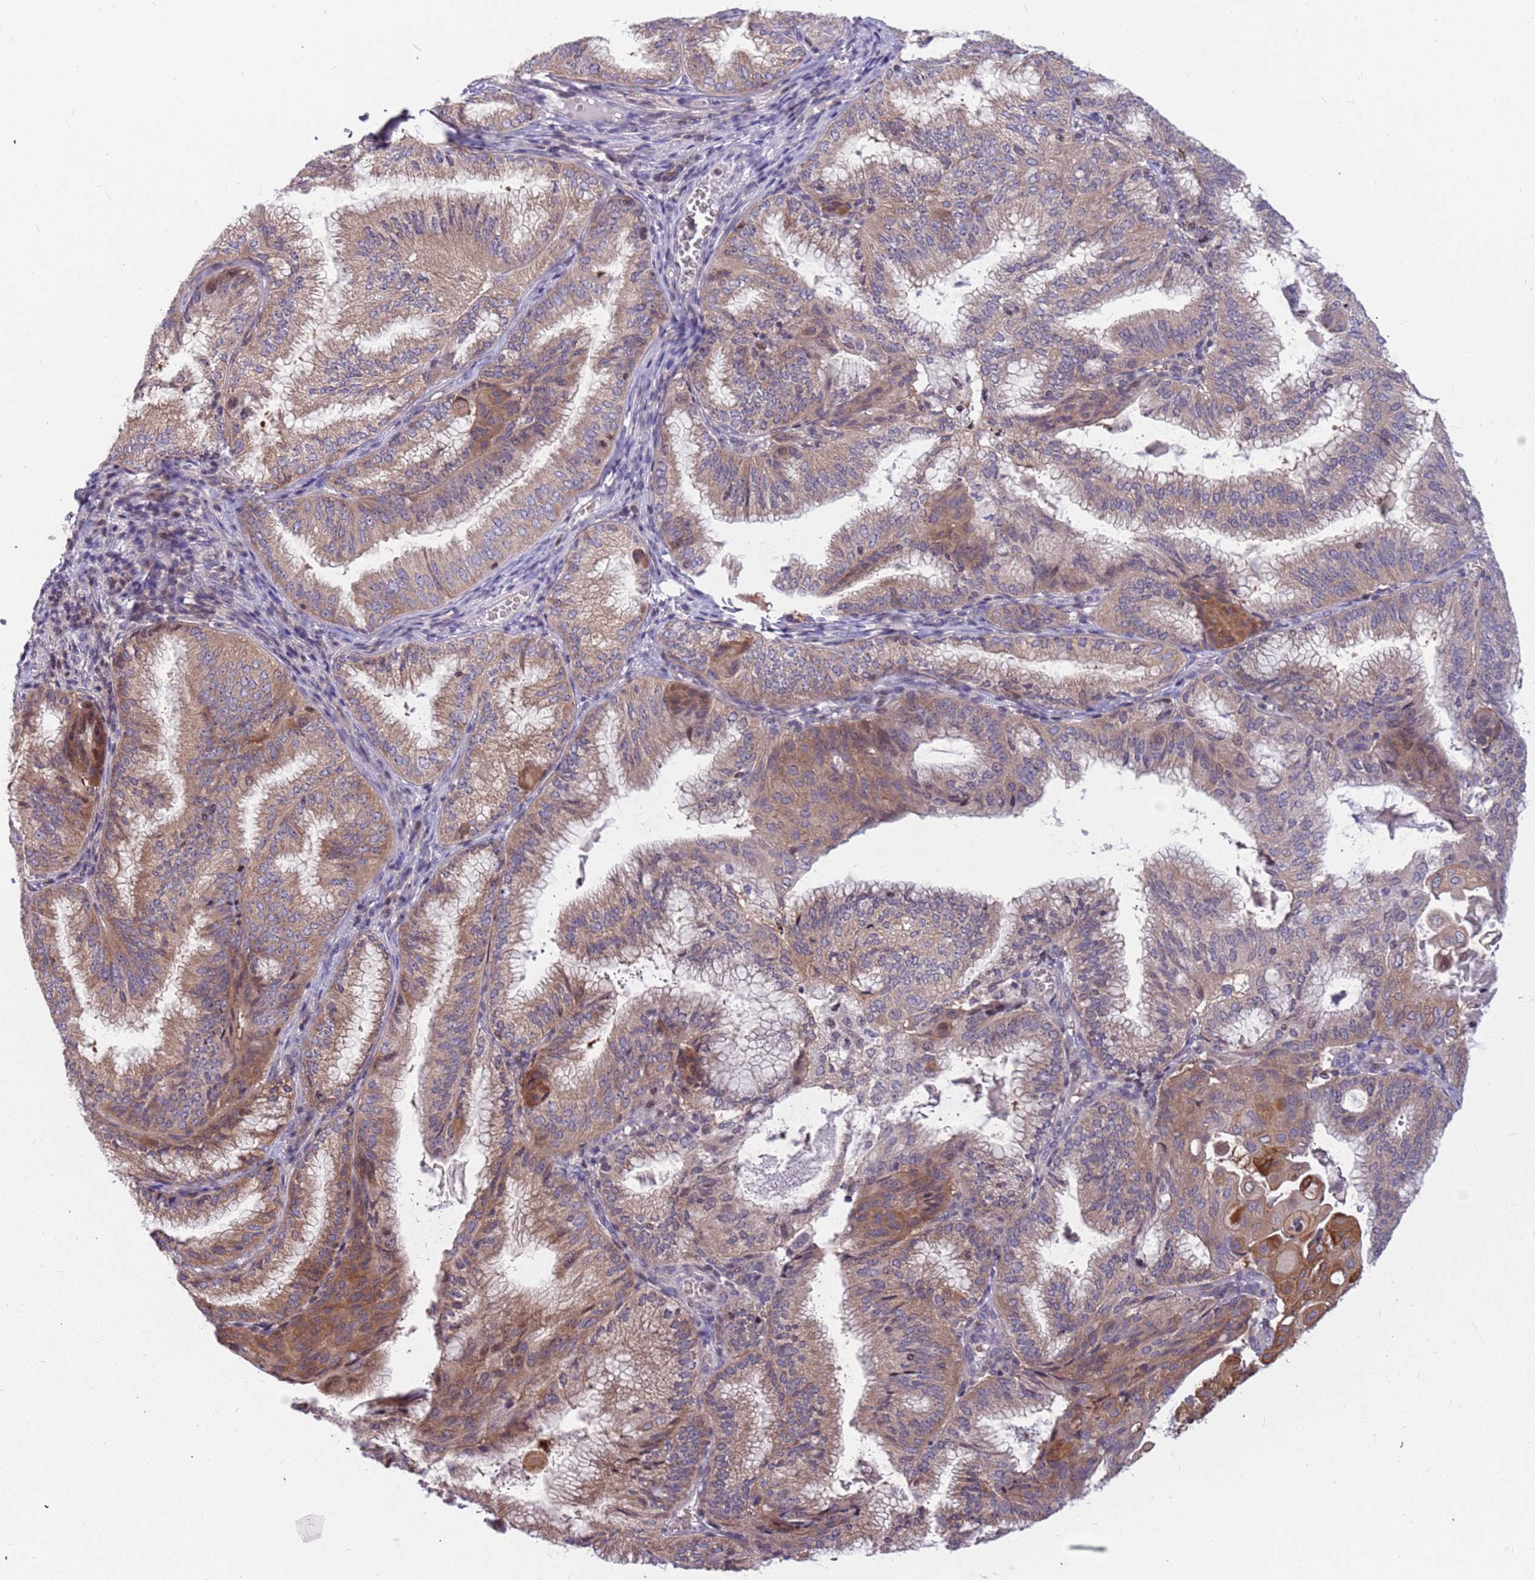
{"staining": {"intensity": "moderate", "quantity": ">75%", "location": "cytoplasmic/membranous"}, "tissue": "endometrial cancer", "cell_type": "Tumor cells", "image_type": "cancer", "snomed": [{"axis": "morphology", "description": "Adenocarcinoma, NOS"}, {"axis": "topography", "description": "Endometrium"}], "caption": "This micrograph demonstrates endometrial cancer stained with immunohistochemistry (IHC) to label a protein in brown. The cytoplasmic/membranous of tumor cells show moderate positivity for the protein. Nuclei are counter-stained blue.", "gene": "ARHGEF5", "patient": {"sex": "female", "age": 49}}